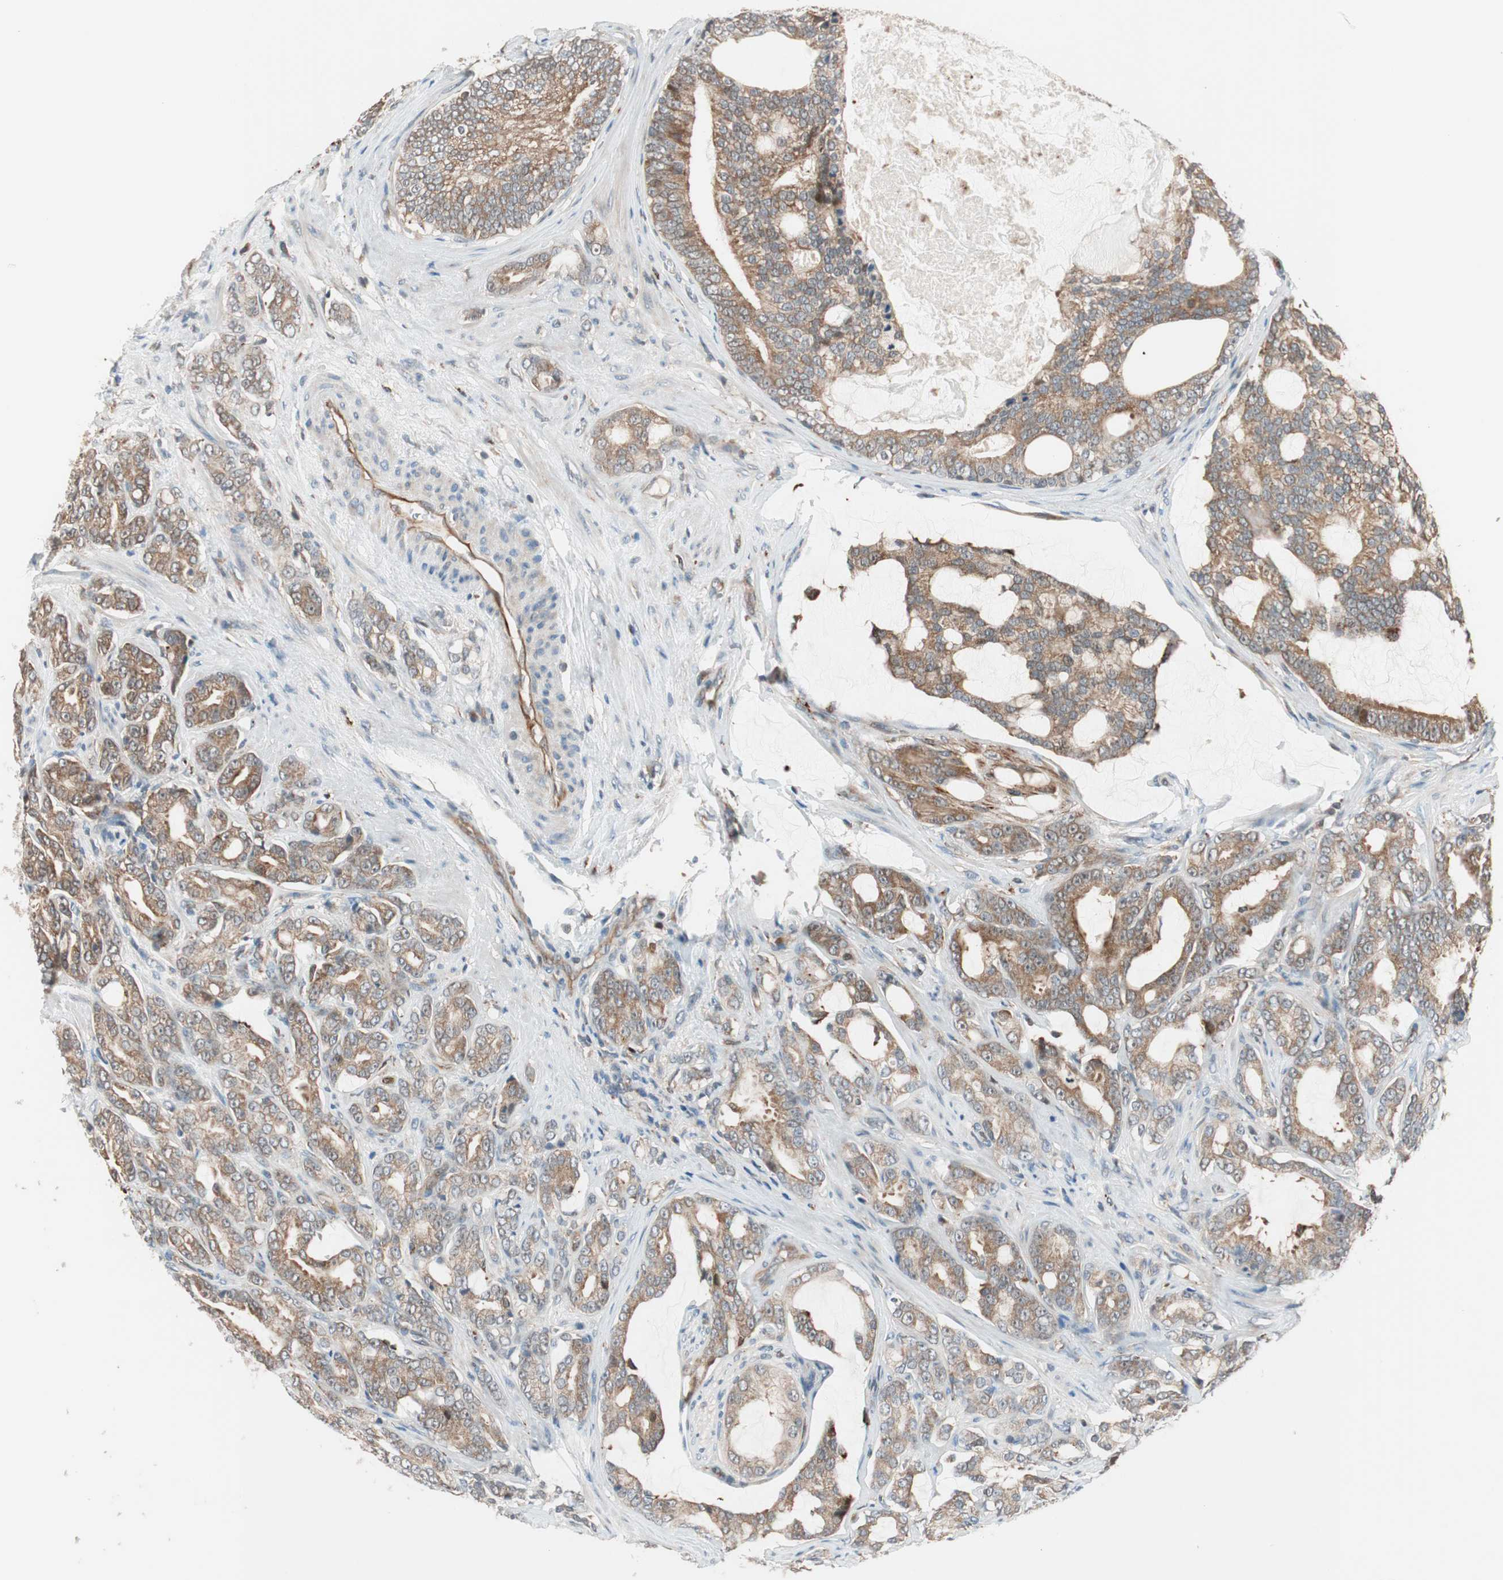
{"staining": {"intensity": "moderate", "quantity": ">75%", "location": "cytoplasmic/membranous"}, "tissue": "prostate cancer", "cell_type": "Tumor cells", "image_type": "cancer", "snomed": [{"axis": "morphology", "description": "Adenocarcinoma, Low grade"}, {"axis": "topography", "description": "Prostate"}], "caption": "High-power microscopy captured an immunohistochemistry (IHC) image of low-grade adenocarcinoma (prostate), revealing moderate cytoplasmic/membranous positivity in approximately >75% of tumor cells.", "gene": "PIK3R3", "patient": {"sex": "male", "age": 58}}